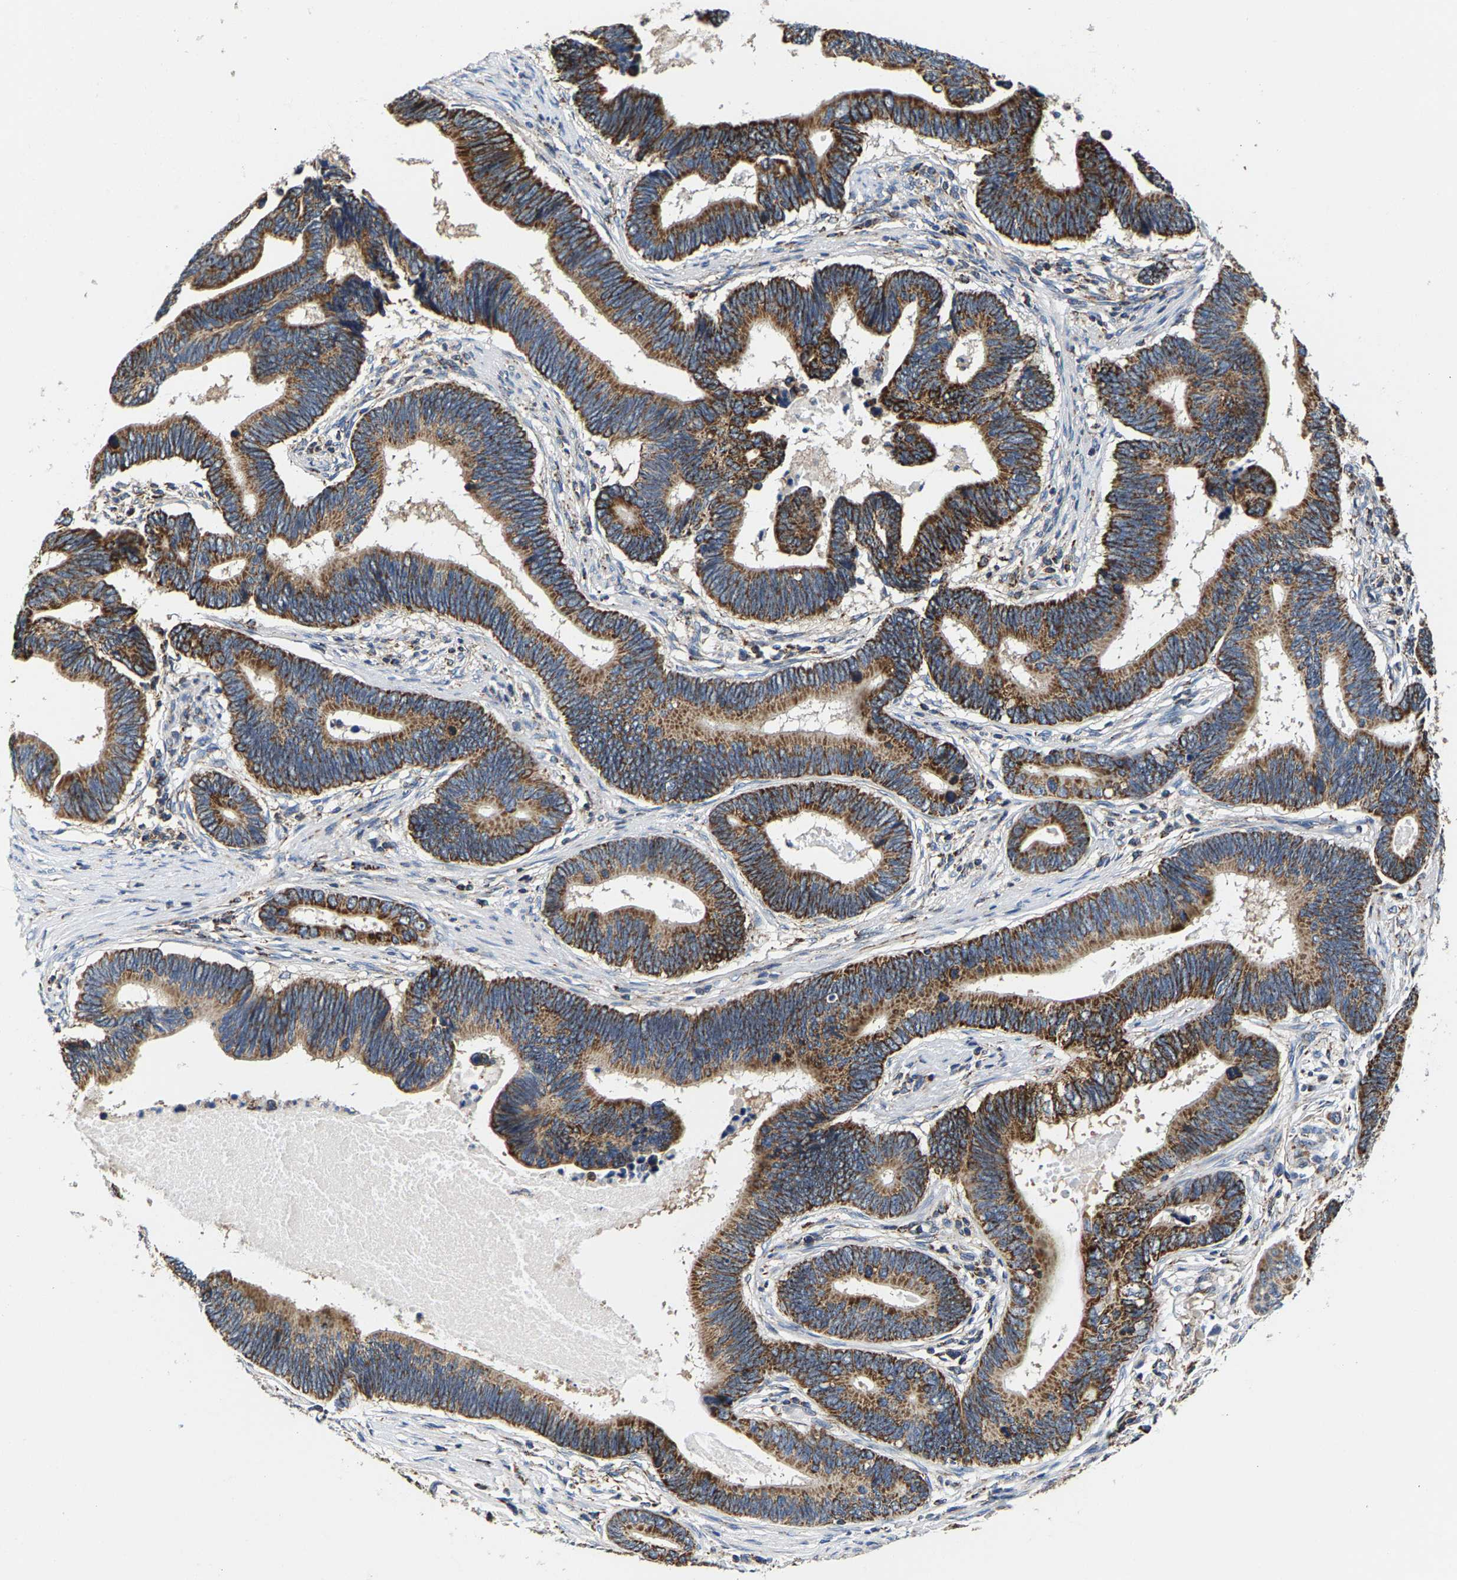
{"staining": {"intensity": "strong", "quantity": ">75%", "location": "cytoplasmic/membranous"}, "tissue": "pancreatic cancer", "cell_type": "Tumor cells", "image_type": "cancer", "snomed": [{"axis": "morphology", "description": "Adenocarcinoma, NOS"}, {"axis": "topography", "description": "Pancreas"}], "caption": "A photomicrograph of pancreatic cancer stained for a protein demonstrates strong cytoplasmic/membranous brown staining in tumor cells. Nuclei are stained in blue.", "gene": "SHMT2", "patient": {"sex": "female", "age": 70}}